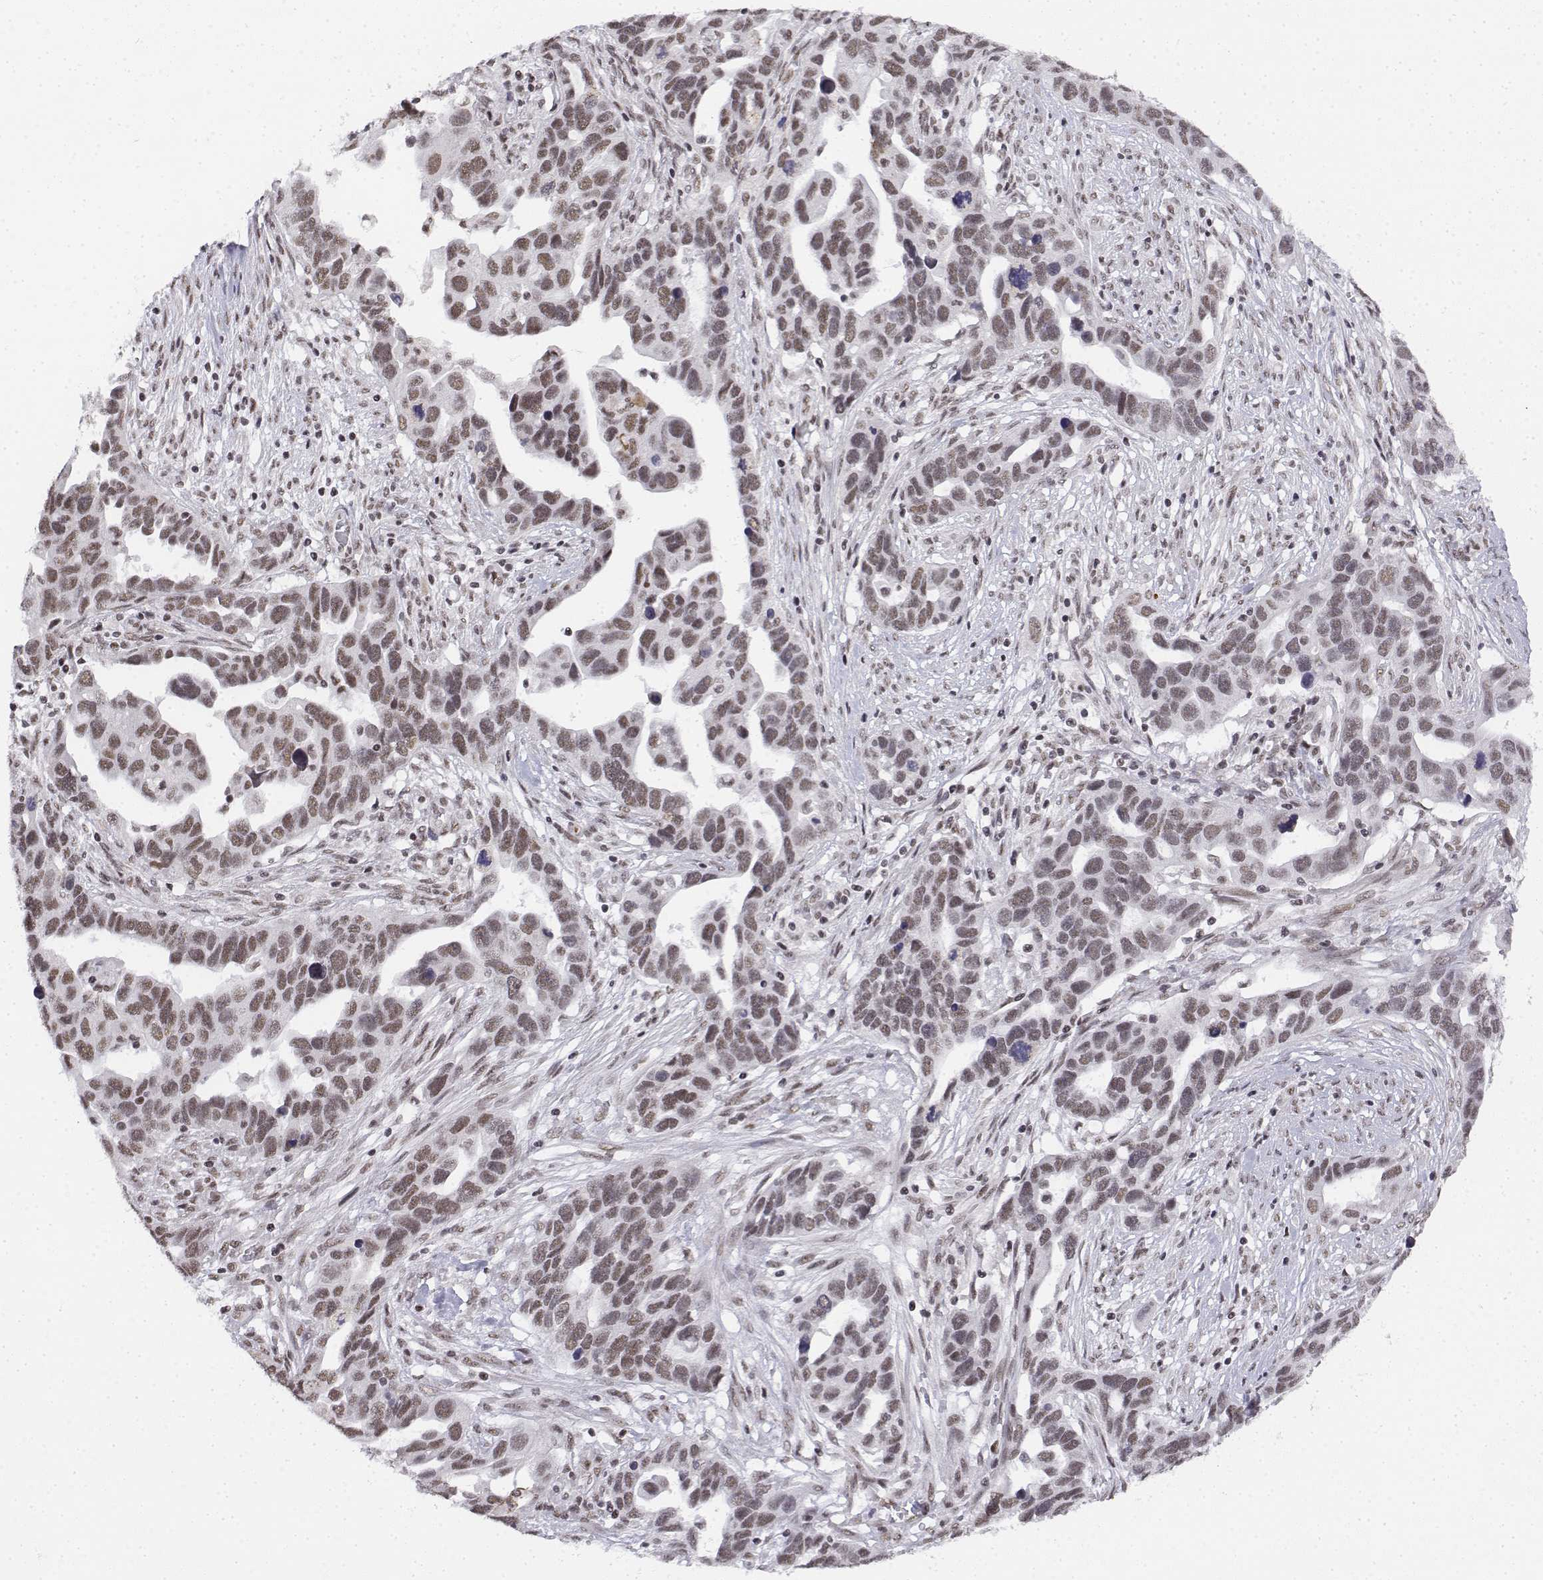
{"staining": {"intensity": "moderate", "quantity": ">75%", "location": "nuclear"}, "tissue": "ovarian cancer", "cell_type": "Tumor cells", "image_type": "cancer", "snomed": [{"axis": "morphology", "description": "Cystadenocarcinoma, serous, NOS"}, {"axis": "topography", "description": "Ovary"}], "caption": "Human serous cystadenocarcinoma (ovarian) stained with a protein marker displays moderate staining in tumor cells.", "gene": "SETD1A", "patient": {"sex": "female", "age": 54}}